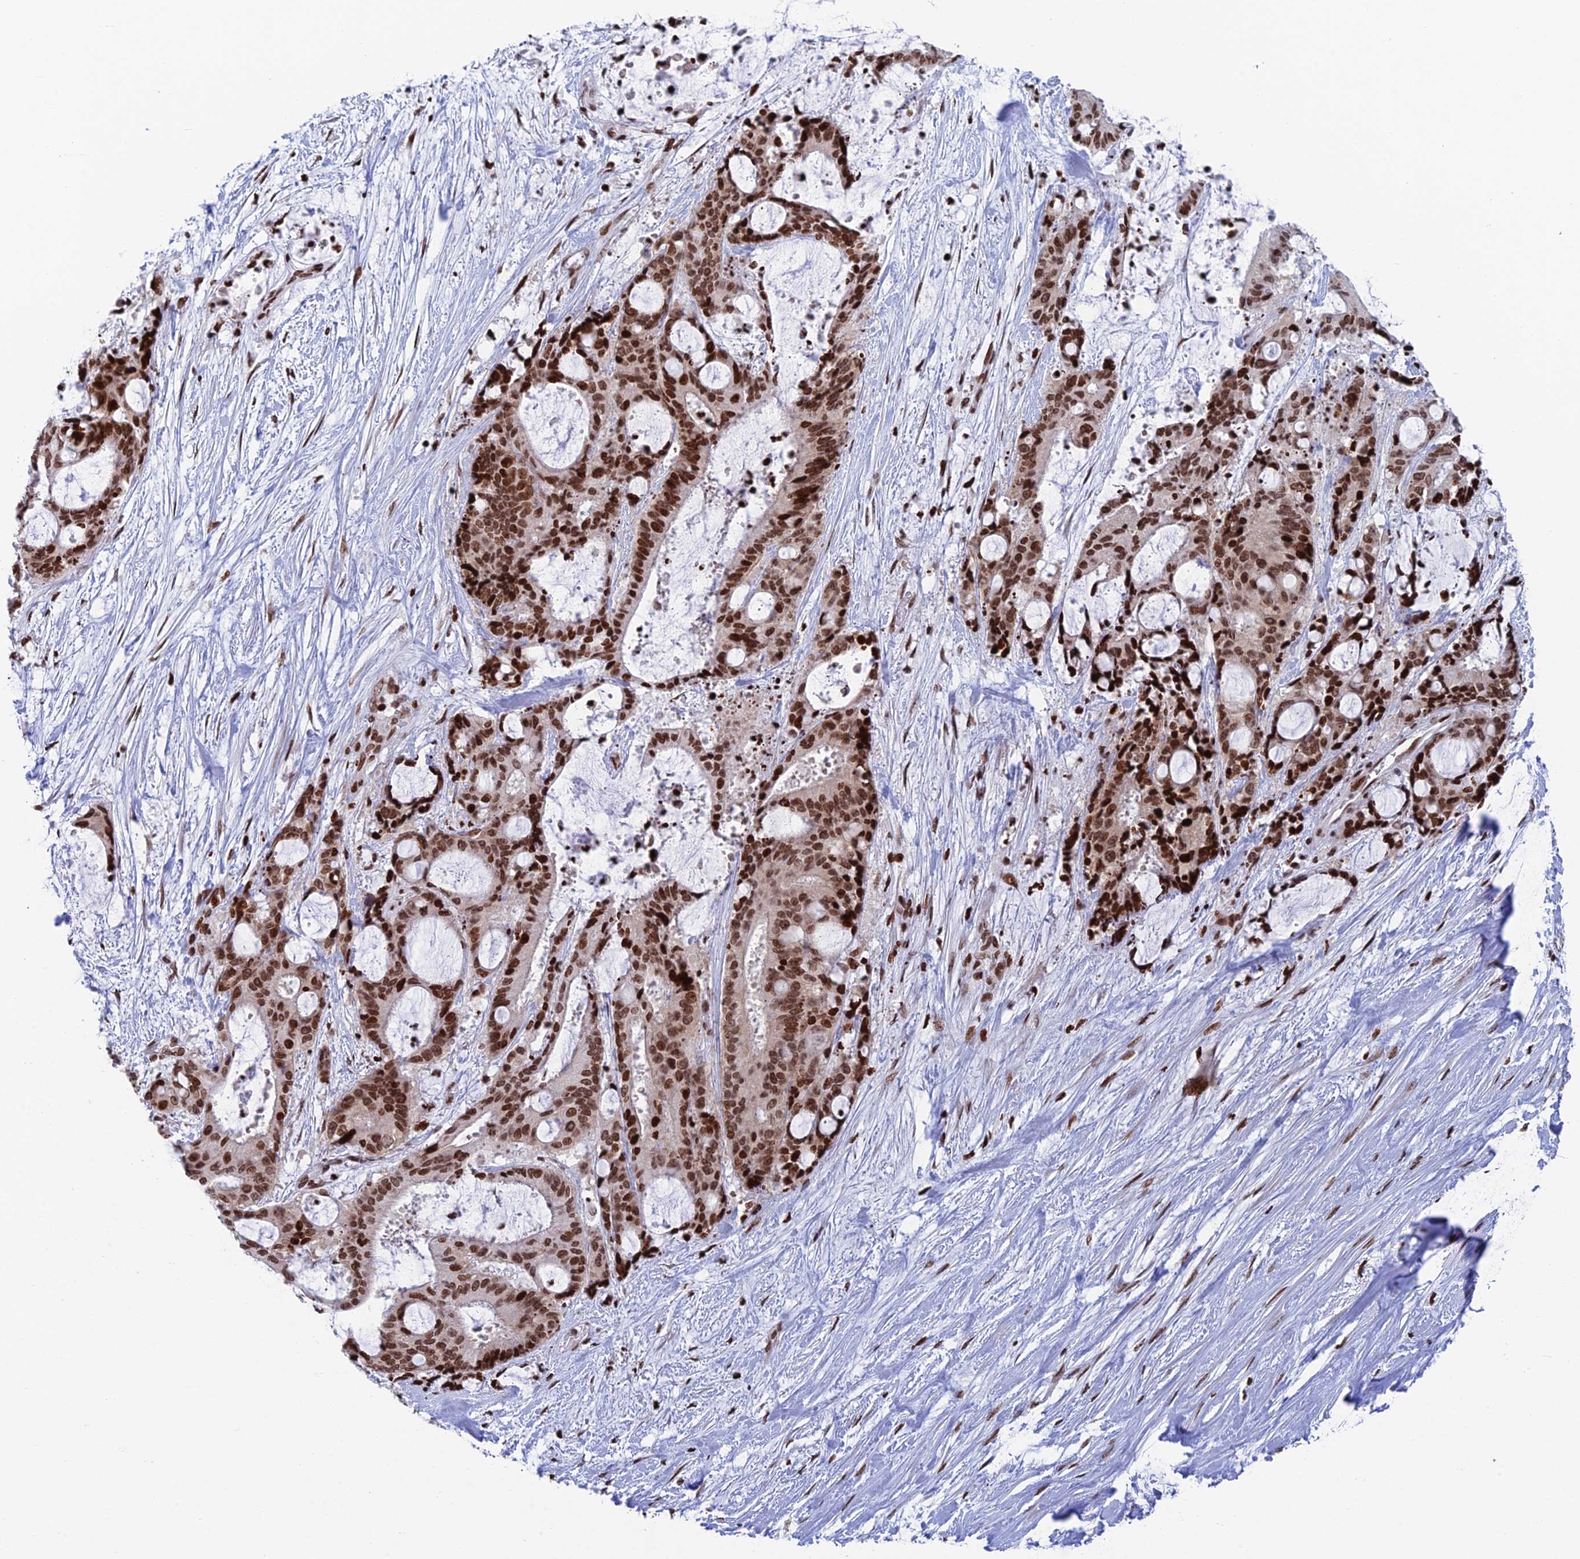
{"staining": {"intensity": "moderate", "quantity": ">75%", "location": "nuclear"}, "tissue": "liver cancer", "cell_type": "Tumor cells", "image_type": "cancer", "snomed": [{"axis": "morphology", "description": "Normal tissue, NOS"}, {"axis": "morphology", "description": "Cholangiocarcinoma"}, {"axis": "topography", "description": "Liver"}, {"axis": "topography", "description": "Peripheral nerve tissue"}], "caption": "DAB (3,3'-diaminobenzidine) immunohistochemical staining of cholangiocarcinoma (liver) displays moderate nuclear protein positivity in approximately >75% of tumor cells.", "gene": "RPAP1", "patient": {"sex": "female", "age": 73}}